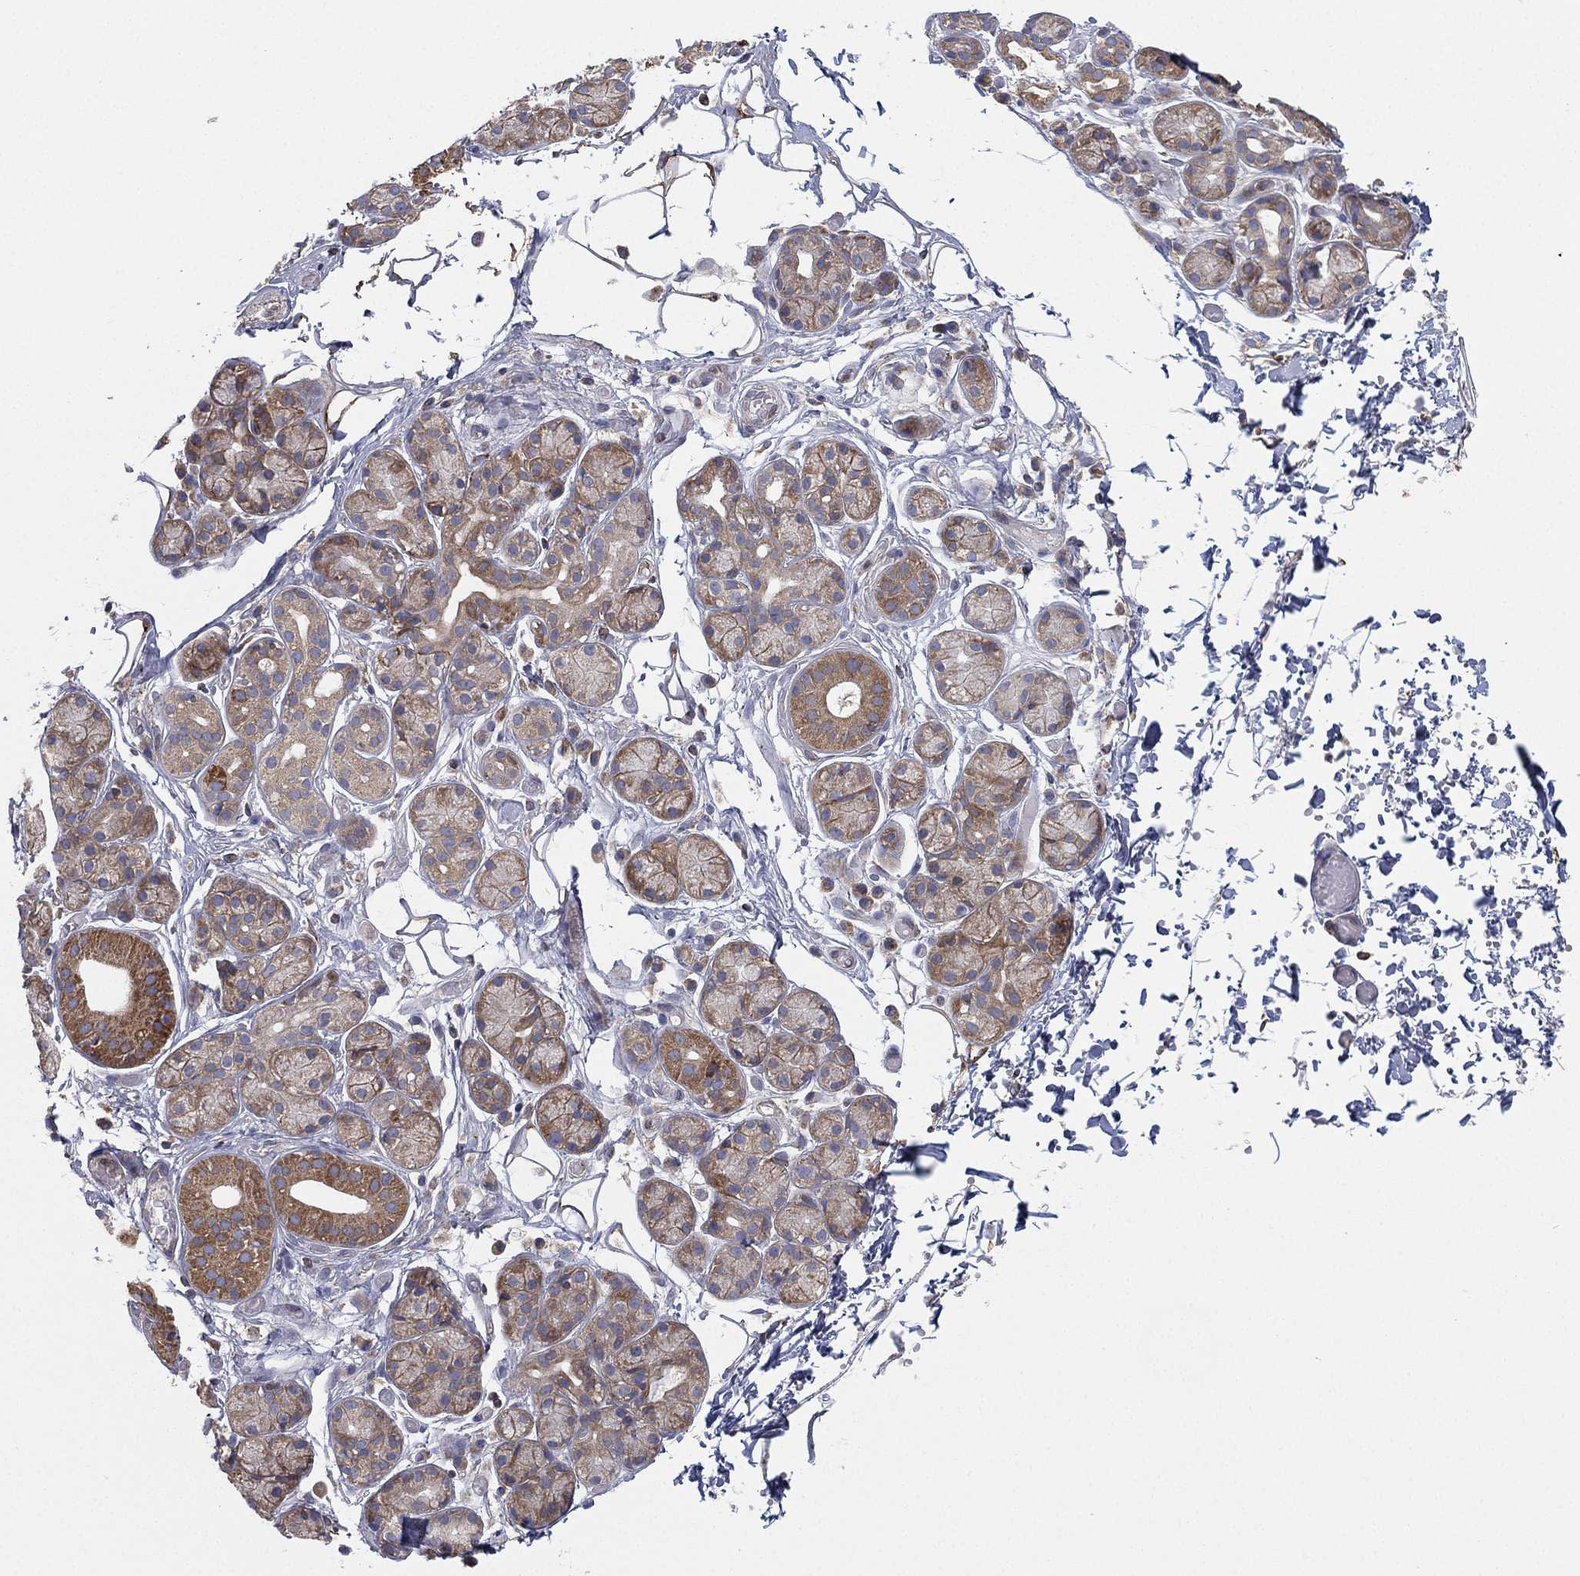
{"staining": {"intensity": "weak", "quantity": "25%-75%", "location": "cytoplasmic/membranous"}, "tissue": "salivary gland", "cell_type": "Glandular cells", "image_type": "normal", "snomed": [{"axis": "morphology", "description": "Normal tissue, NOS"}, {"axis": "topography", "description": "Salivary gland"}, {"axis": "topography", "description": "Peripheral nerve tissue"}], "caption": "Salivary gland stained for a protein exhibits weak cytoplasmic/membranous positivity in glandular cells. (IHC, brightfield microscopy, high magnification).", "gene": "CYB5B", "patient": {"sex": "male", "age": 71}}